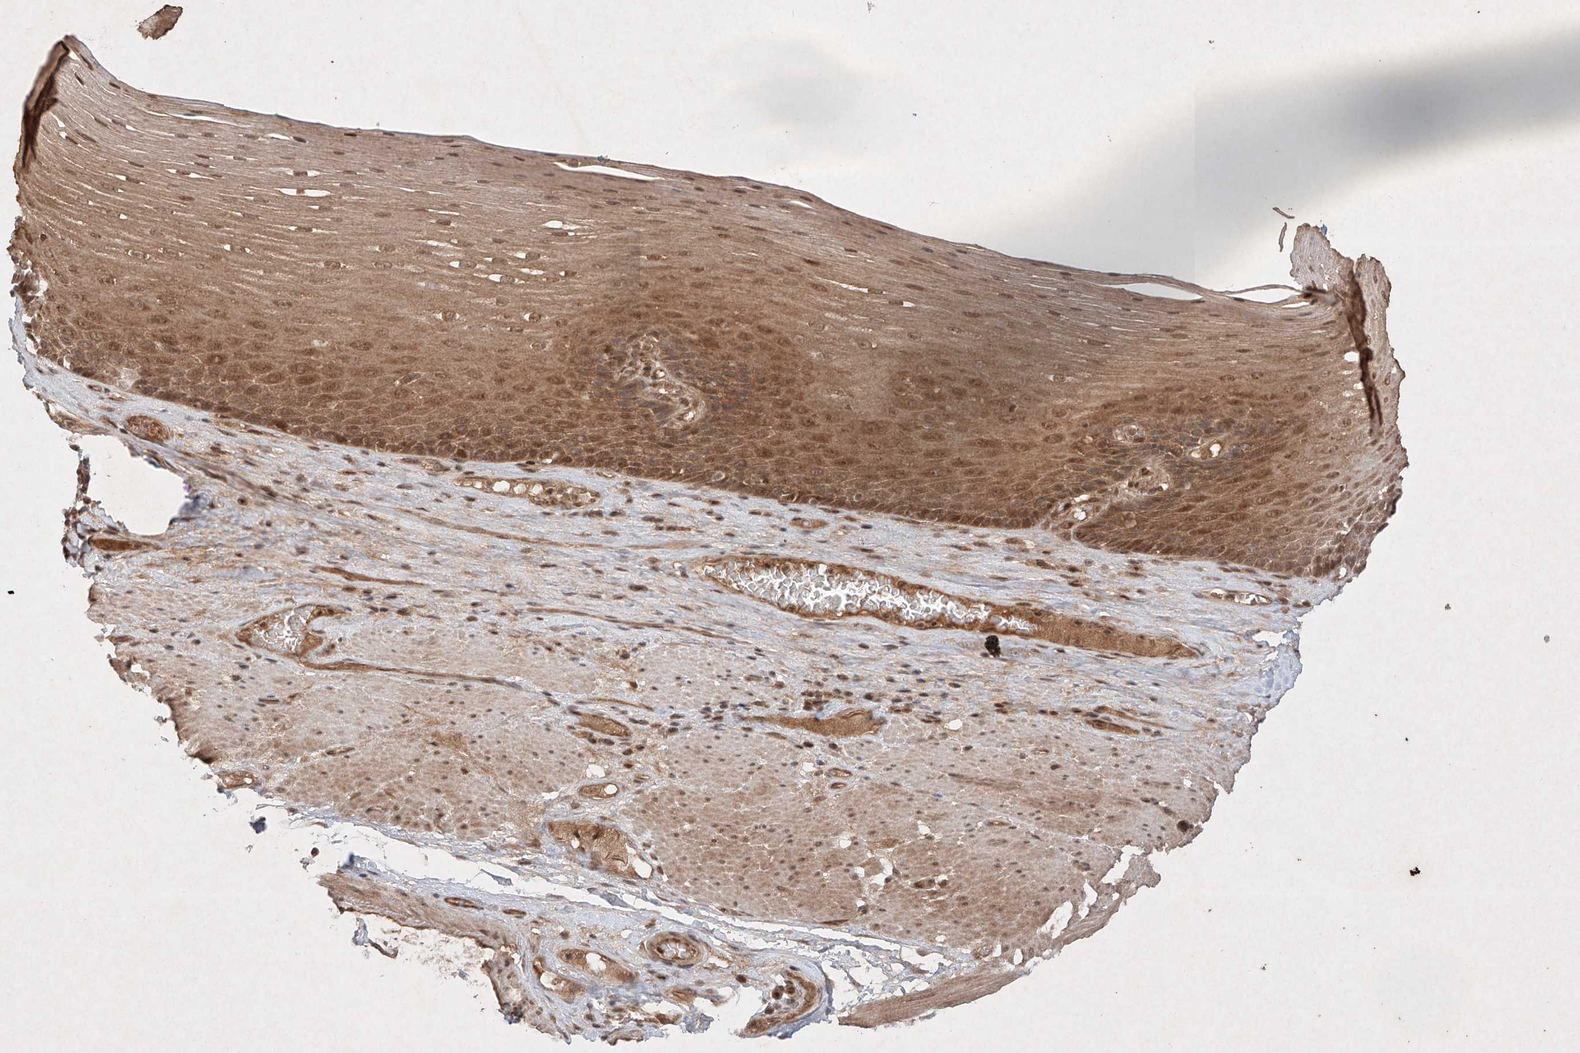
{"staining": {"intensity": "moderate", "quantity": ">75%", "location": "cytoplasmic/membranous,nuclear"}, "tissue": "esophagus", "cell_type": "Squamous epithelial cells", "image_type": "normal", "snomed": [{"axis": "morphology", "description": "Normal tissue, NOS"}, {"axis": "topography", "description": "Esophagus"}], "caption": "Immunohistochemical staining of normal esophagus demonstrates >75% levels of moderate cytoplasmic/membranous,nuclear protein positivity in about >75% of squamous epithelial cells.", "gene": "RNF31", "patient": {"sex": "male", "age": 62}}